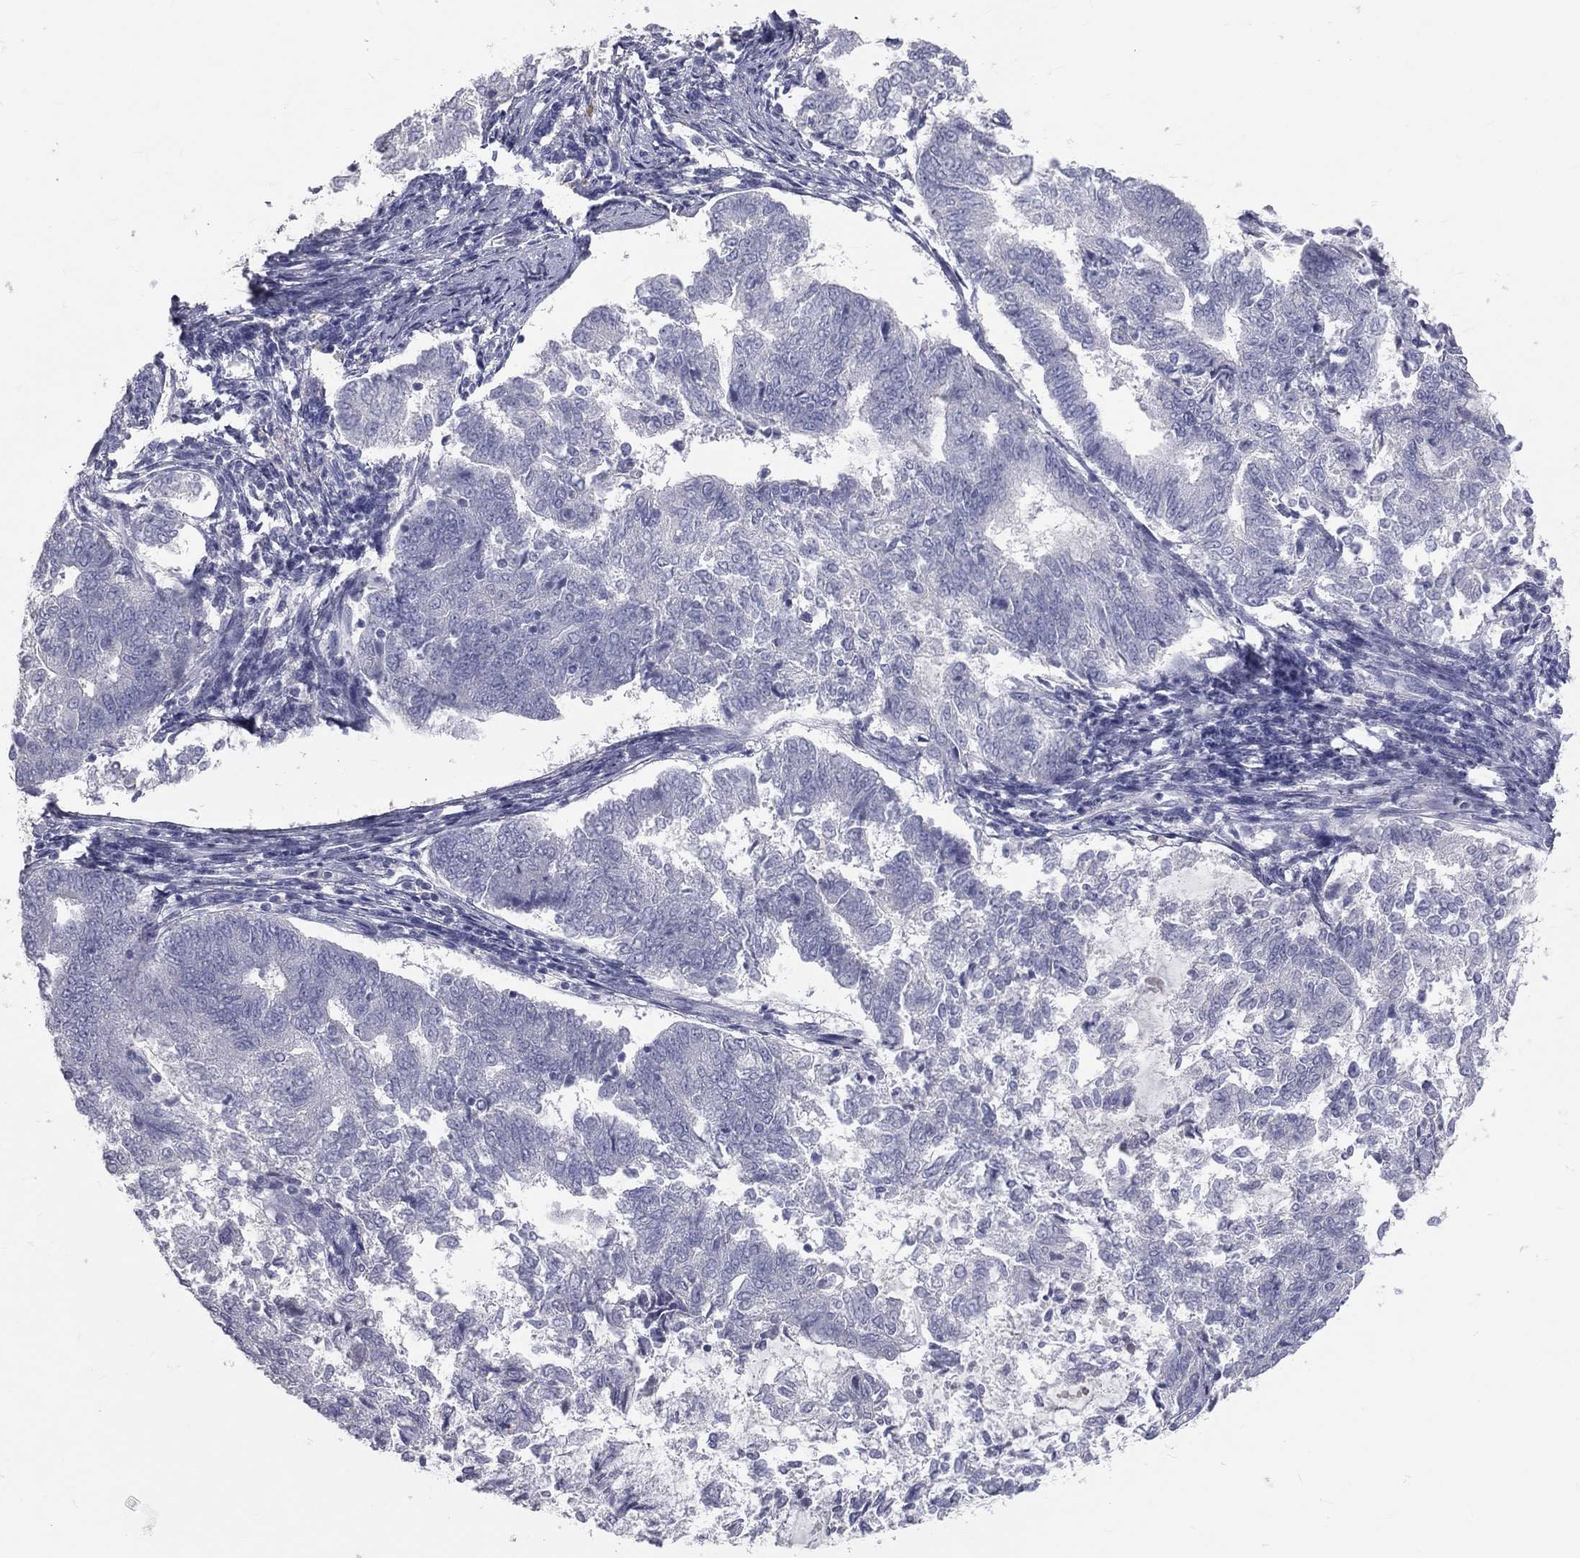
{"staining": {"intensity": "negative", "quantity": "none", "location": "none"}, "tissue": "endometrial cancer", "cell_type": "Tumor cells", "image_type": "cancer", "snomed": [{"axis": "morphology", "description": "Adenocarcinoma, NOS"}, {"axis": "topography", "description": "Endometrium"}], "caption": "Tumor cells are negative for brown protein staining in adenocarcinoma (endometrial).", "gene": "TFPI2", "patient": {"sex": "female", "age": 65}}